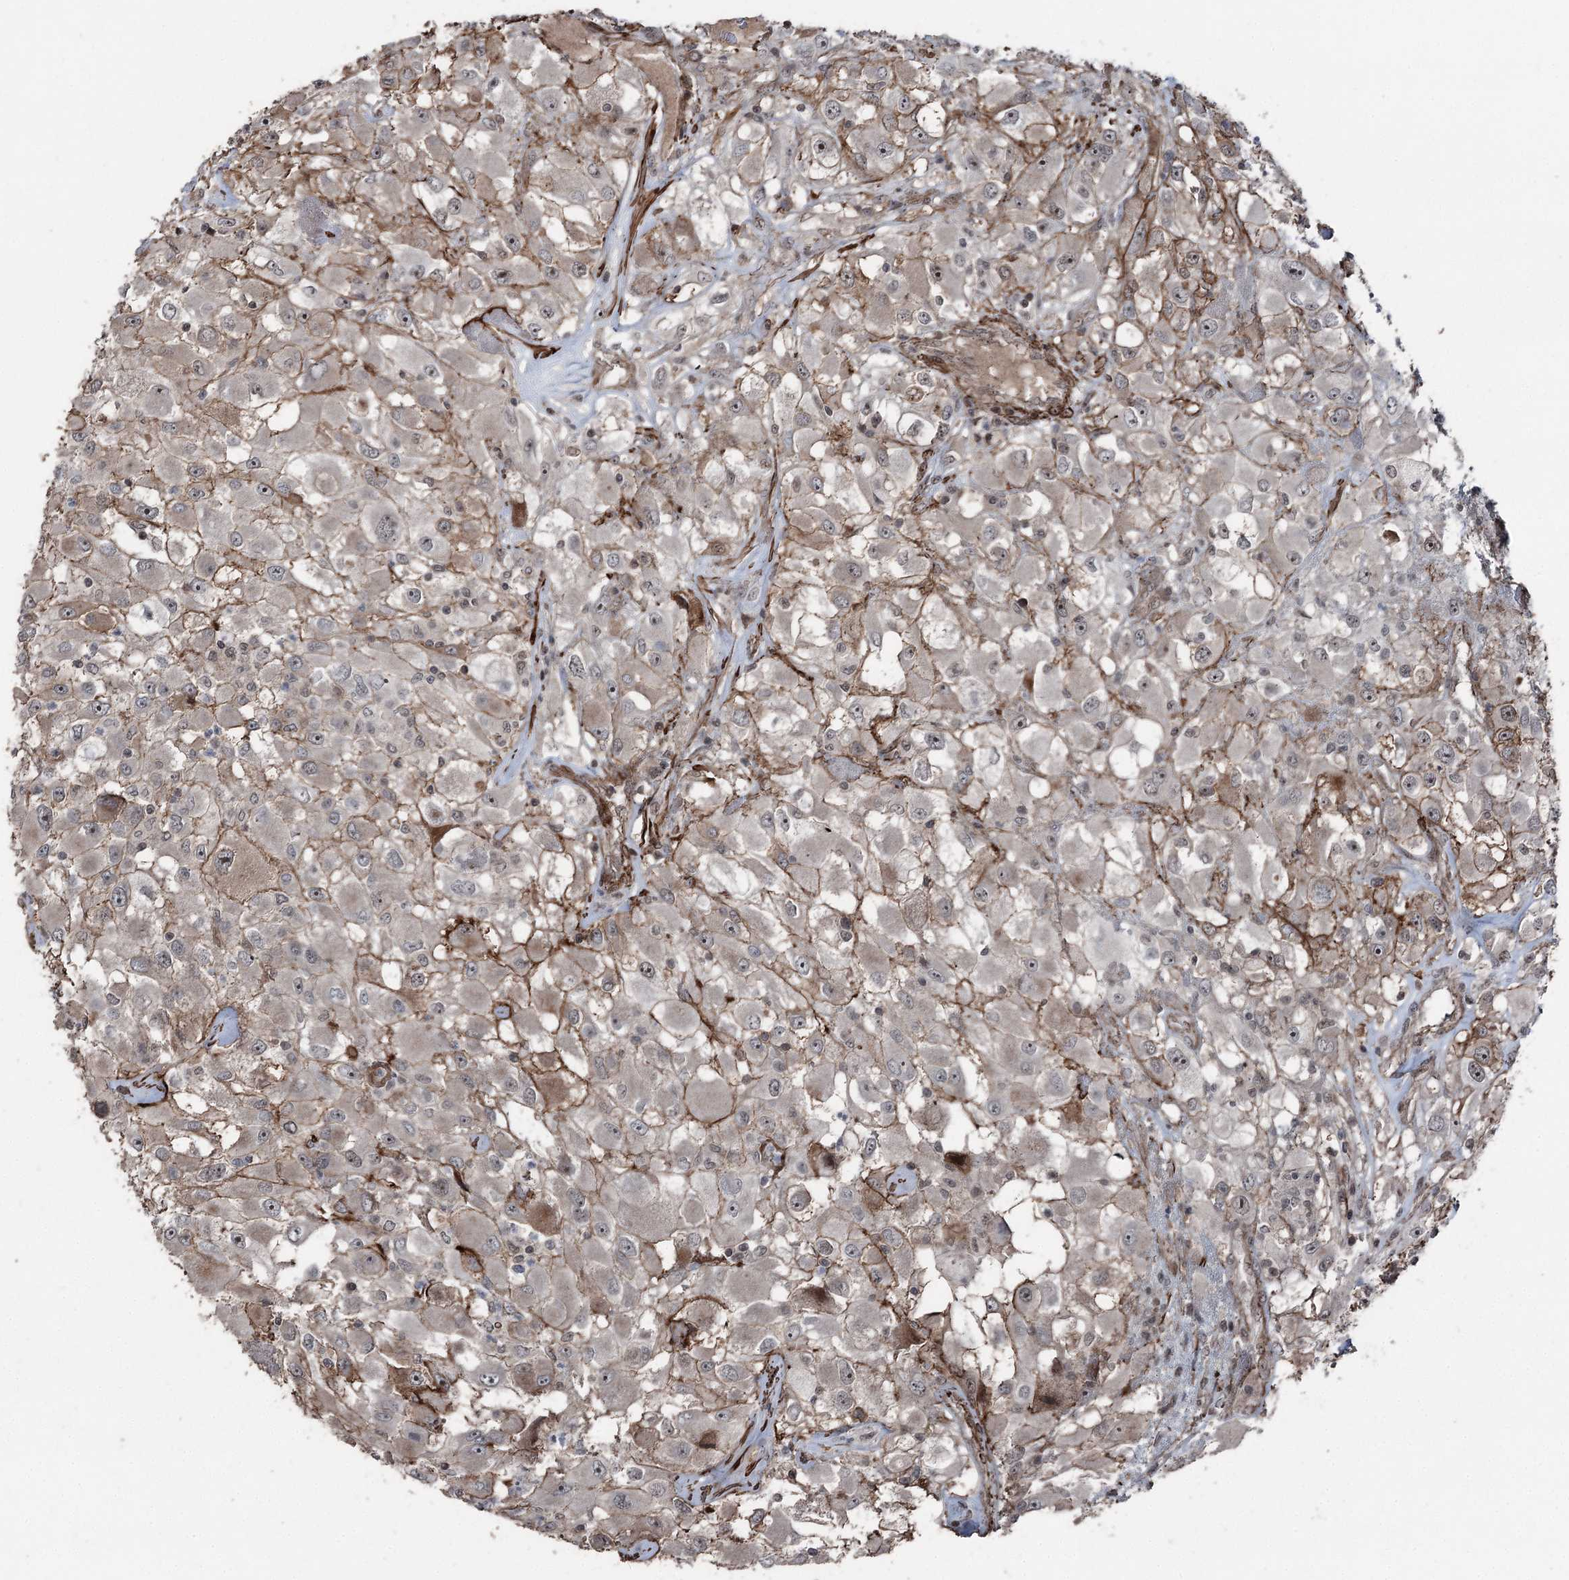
{"staining": {"intensity": "moderate", "quantity": "25%-75%", "location": "cytoplasmic/membranous,nuclear"}, "tissue": "renal cancer", "cell_type": "Tumor cells", "image_type": "cancer", "snomed": [{"axis": "morphology", "description": "Adenocarcinoma, NOS"}, {"axis": "topography", "description": "Kidney"}], "caption": "Moderate cytoplasmic/membranous and nuclear staining is appreciated in approximately 25%-75% of tumor cells in renal cancer (adenocarcinoma).", "gene": "CCDC82", "patient": {"sex": "female", "age": 52}}